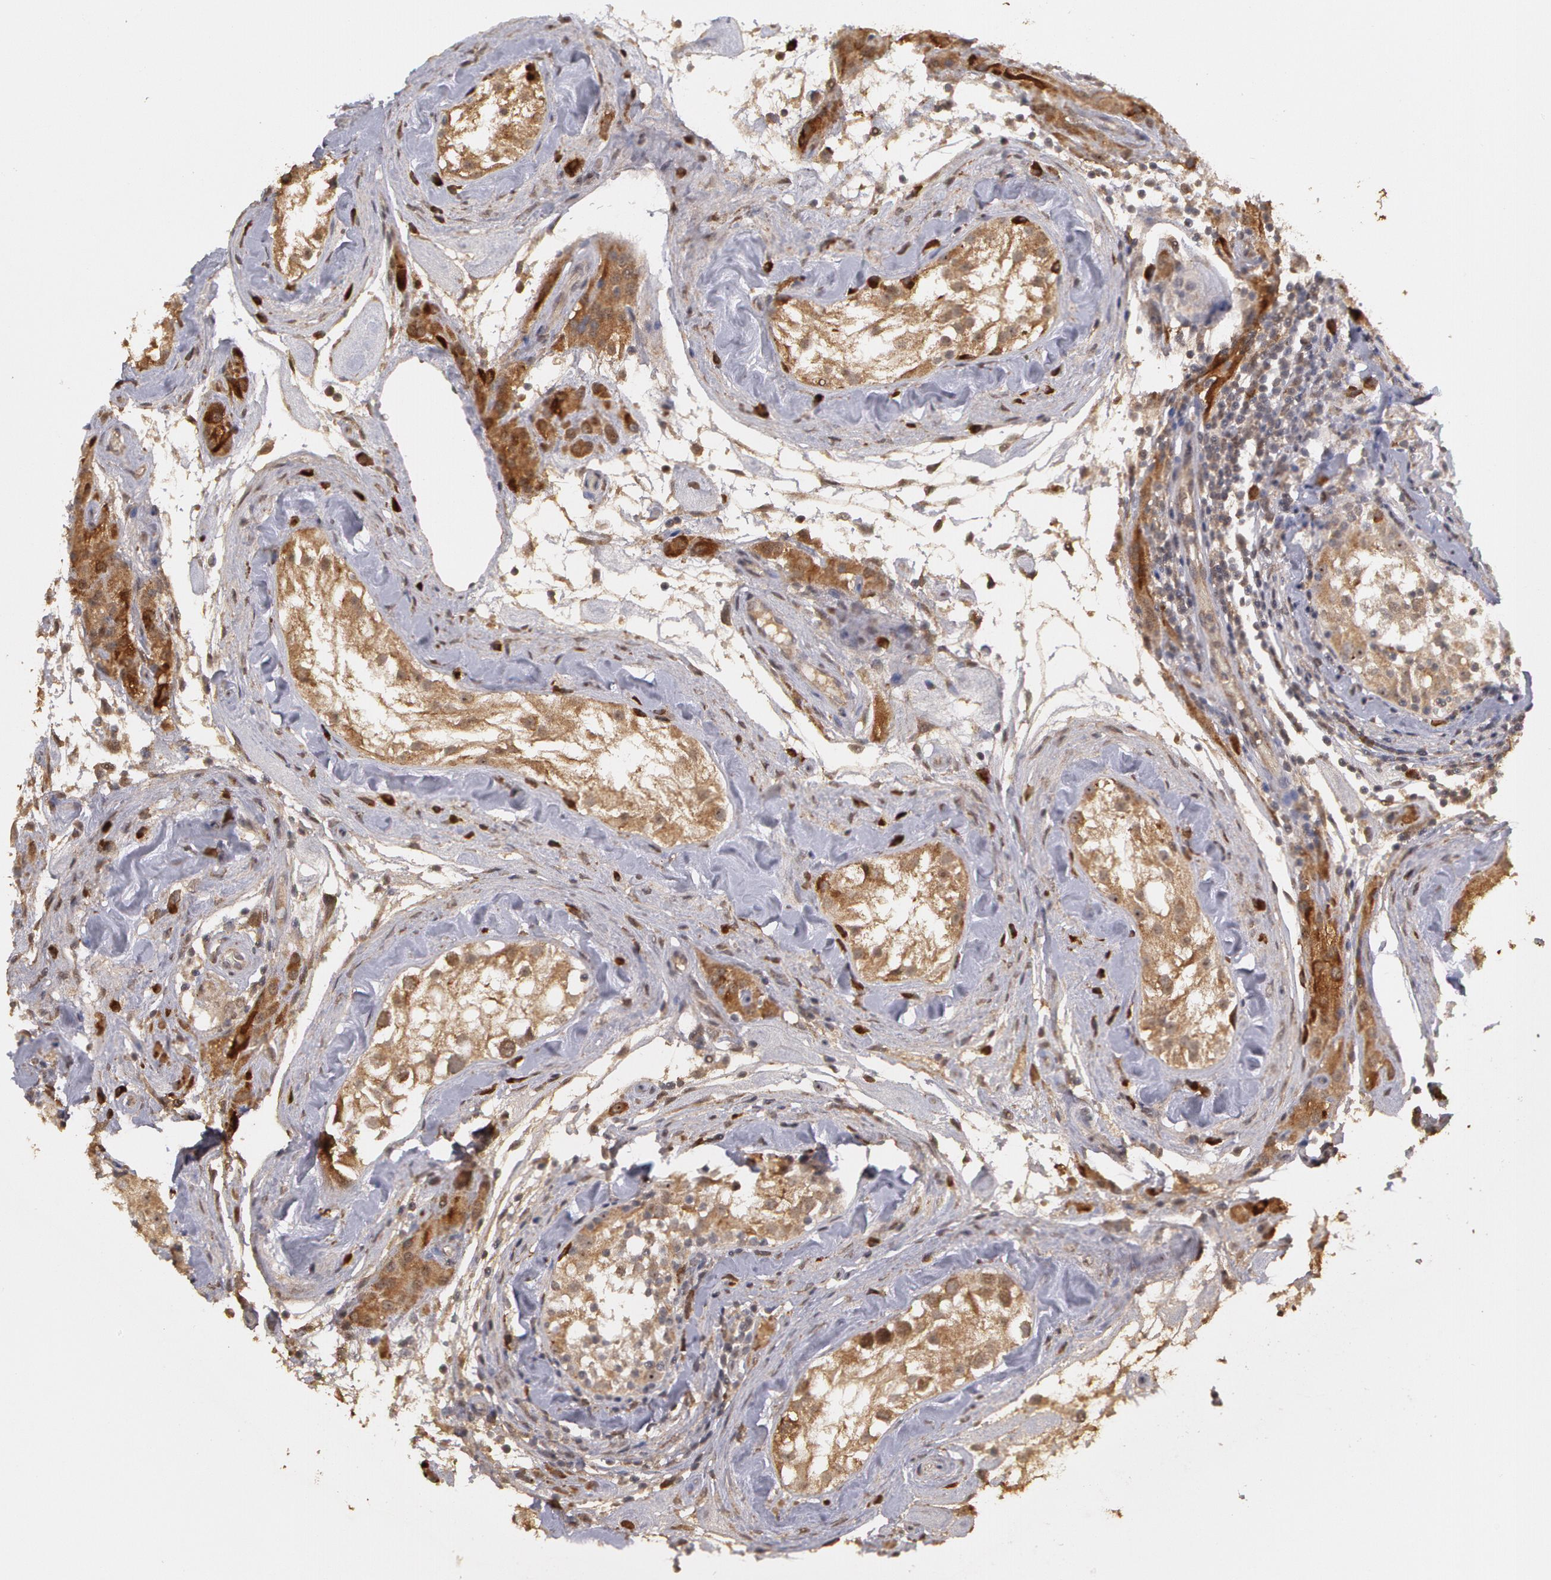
{"staining": {"intensity": "strong", "quantity": "25%-75%", "location": "cytoplasmic/membranous"}, "tissue": "testis", "cell_type": "Cells in seminiferous ducts", "image_type": "normal", "snomed": [{"axis": "morphology", "description": "Normal tissue, NOS"}, {"axis": "topography", "description": "Testis"}], "caption": "About 25%-75% of cells in seminiferous ducts in benign testis reveal strong cytoplasmic/membranous protein expression as visualized by brown immunohistochemical staining.", "gene": "GLIS1", "patient": {"sex": "male", "age": 46}}